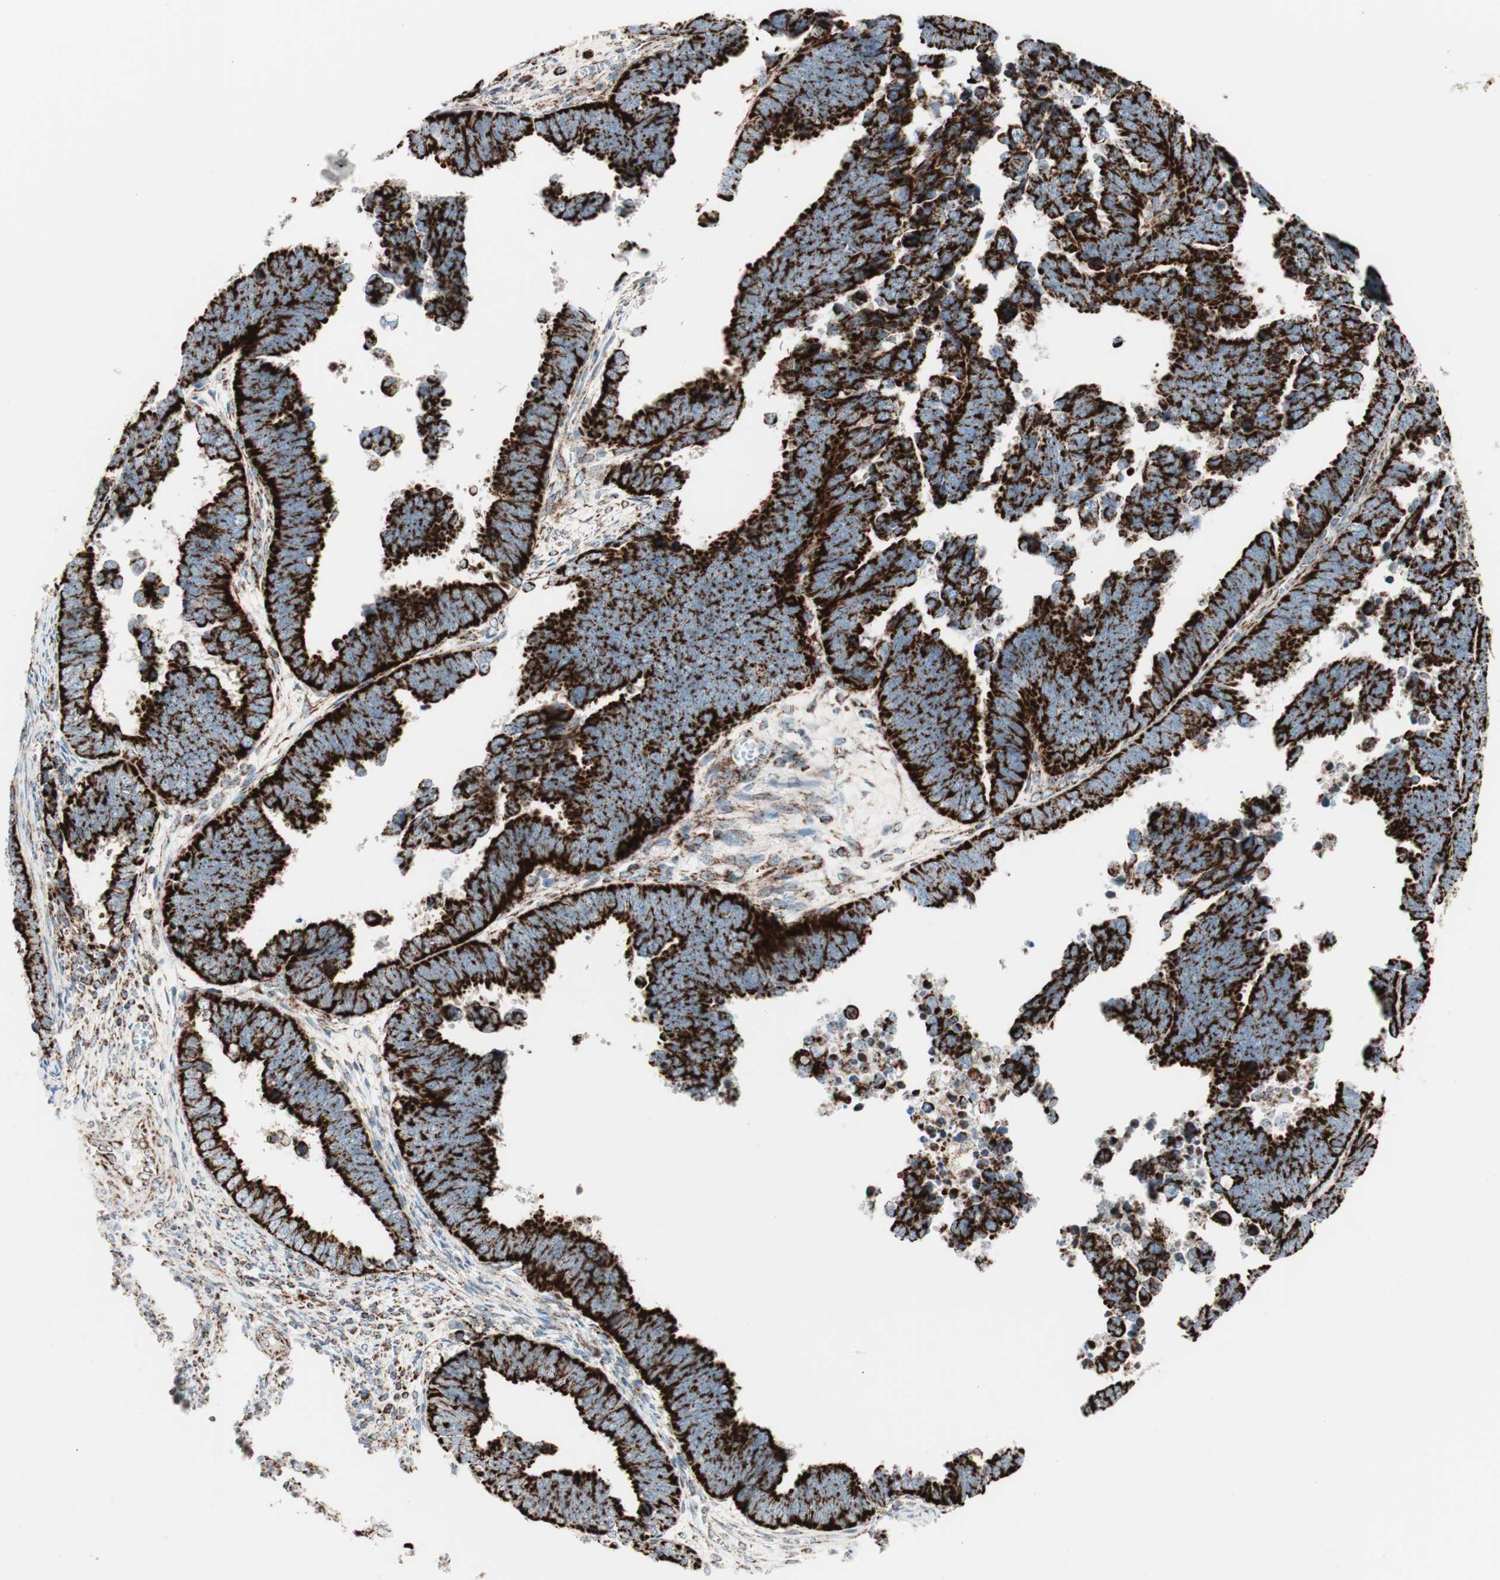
{"staining": {"intensity": "strong", "quantity": ">75%", "location": "cytoplasmic/membranous"}, "tissue": "endometrial cancer", "cell_type": "Tumor cells", "image_type": "cancer", "snomed": [{"axis": "morphology", "description": "Adenocarcinoma, NOS"}, {"axis": "topography", "description": "Endometrium"}], "caption": "Endometrial adenocarcinoma stained with a brown dye exhibits strong cytoplasmic/membranous positive staining in about >75% of tumor cells.", "gene": "TOMM20", "patient": {"sex": "female", "age": 75}}